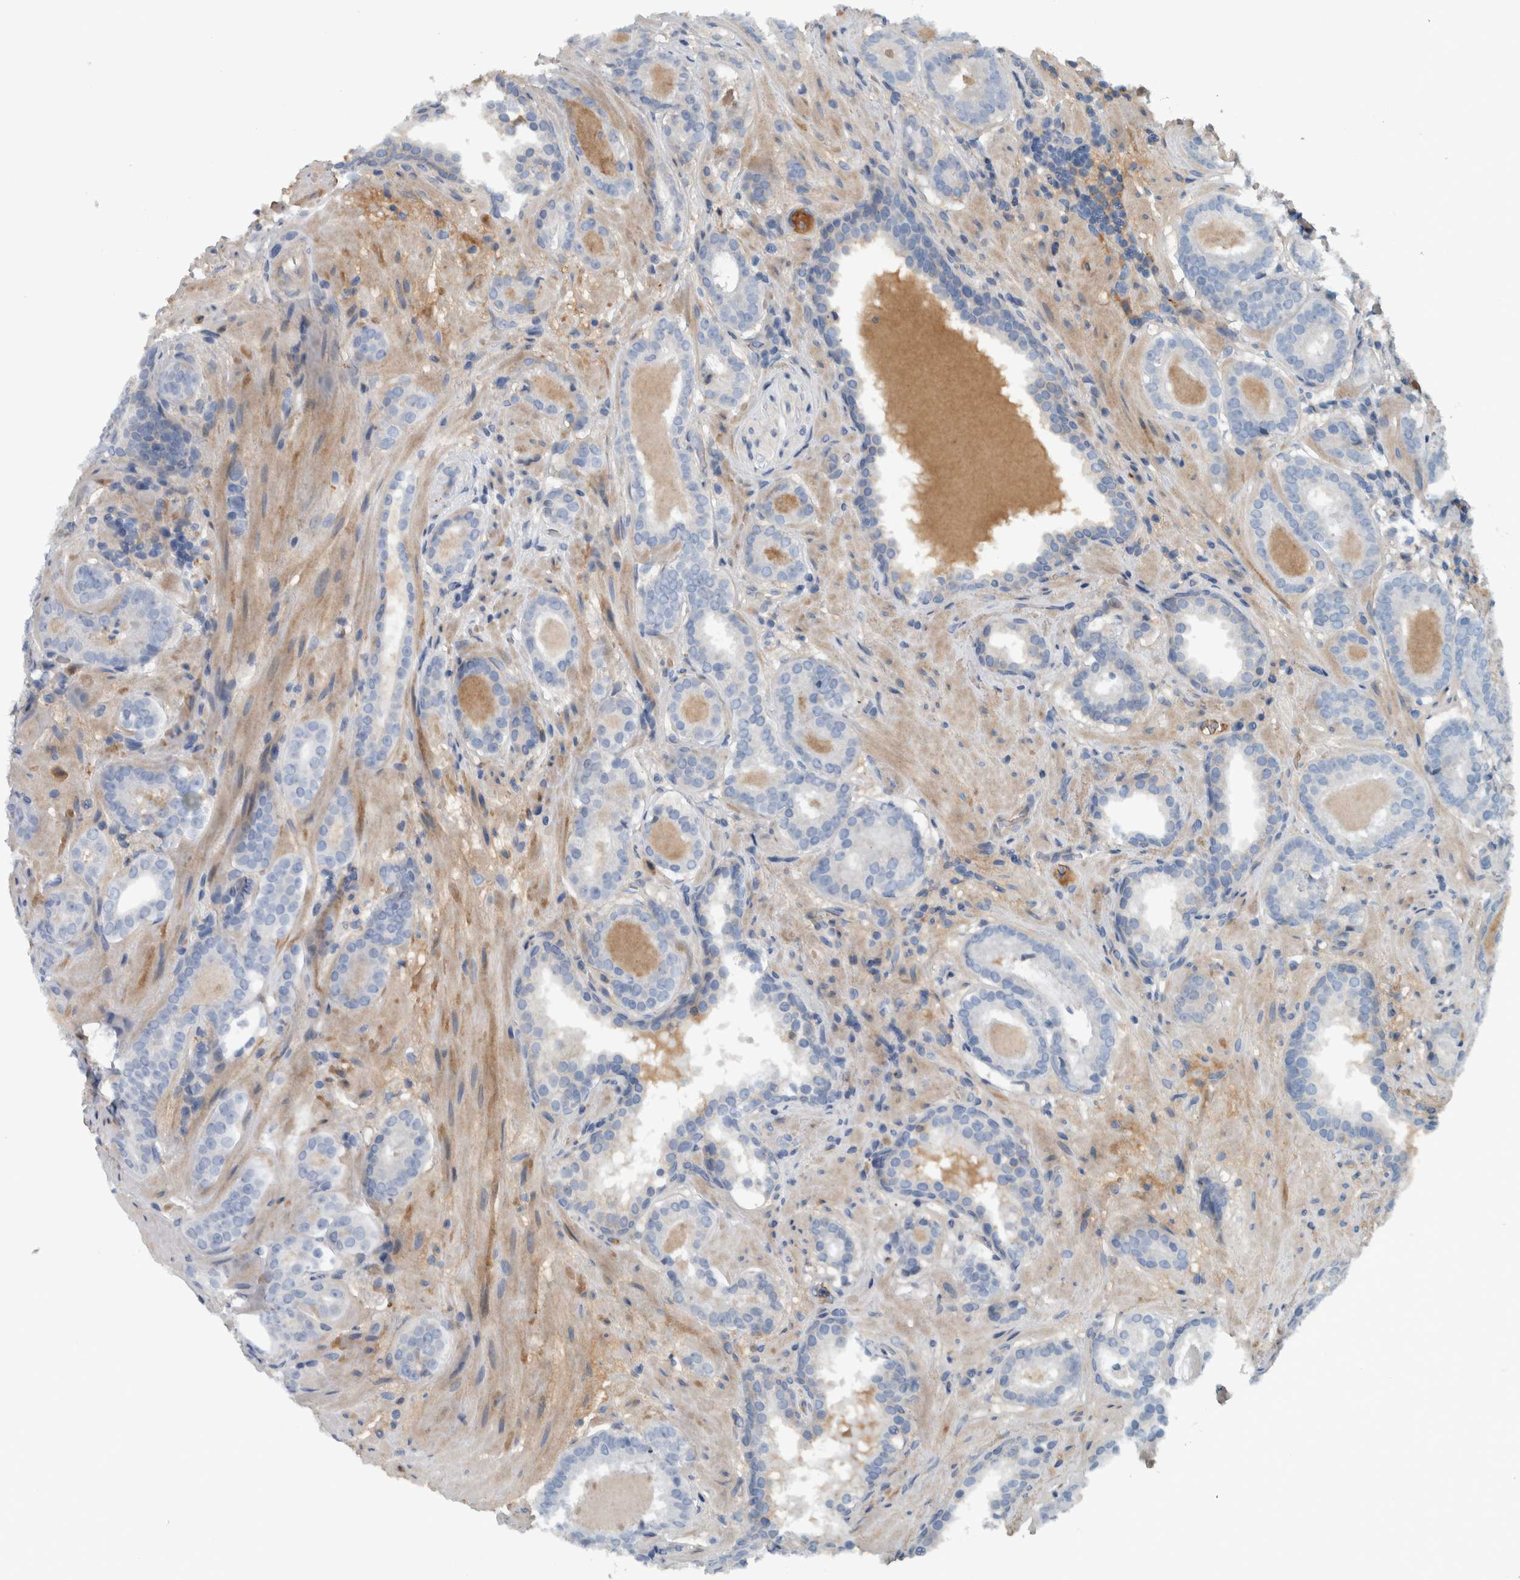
{"staining": {"intensity": "negative", "quantity": "none", "location": "none"}, "tissue": "prostate cancer", "cell_type": "Tumor cells", "image_type": "cancer", "snomed": [{"axis": "morphology", "description": "Adenocarcinoma, Low grade"}, {"axis": "topography", "description": "Prostate"}], "caption": "A histopathology image of human adenocarcinoma (low-grade) (prostate) is negative for staining in tumor cells.", "gene": "SERPINC1", "patient": {"sex": "male", "age": 69}}